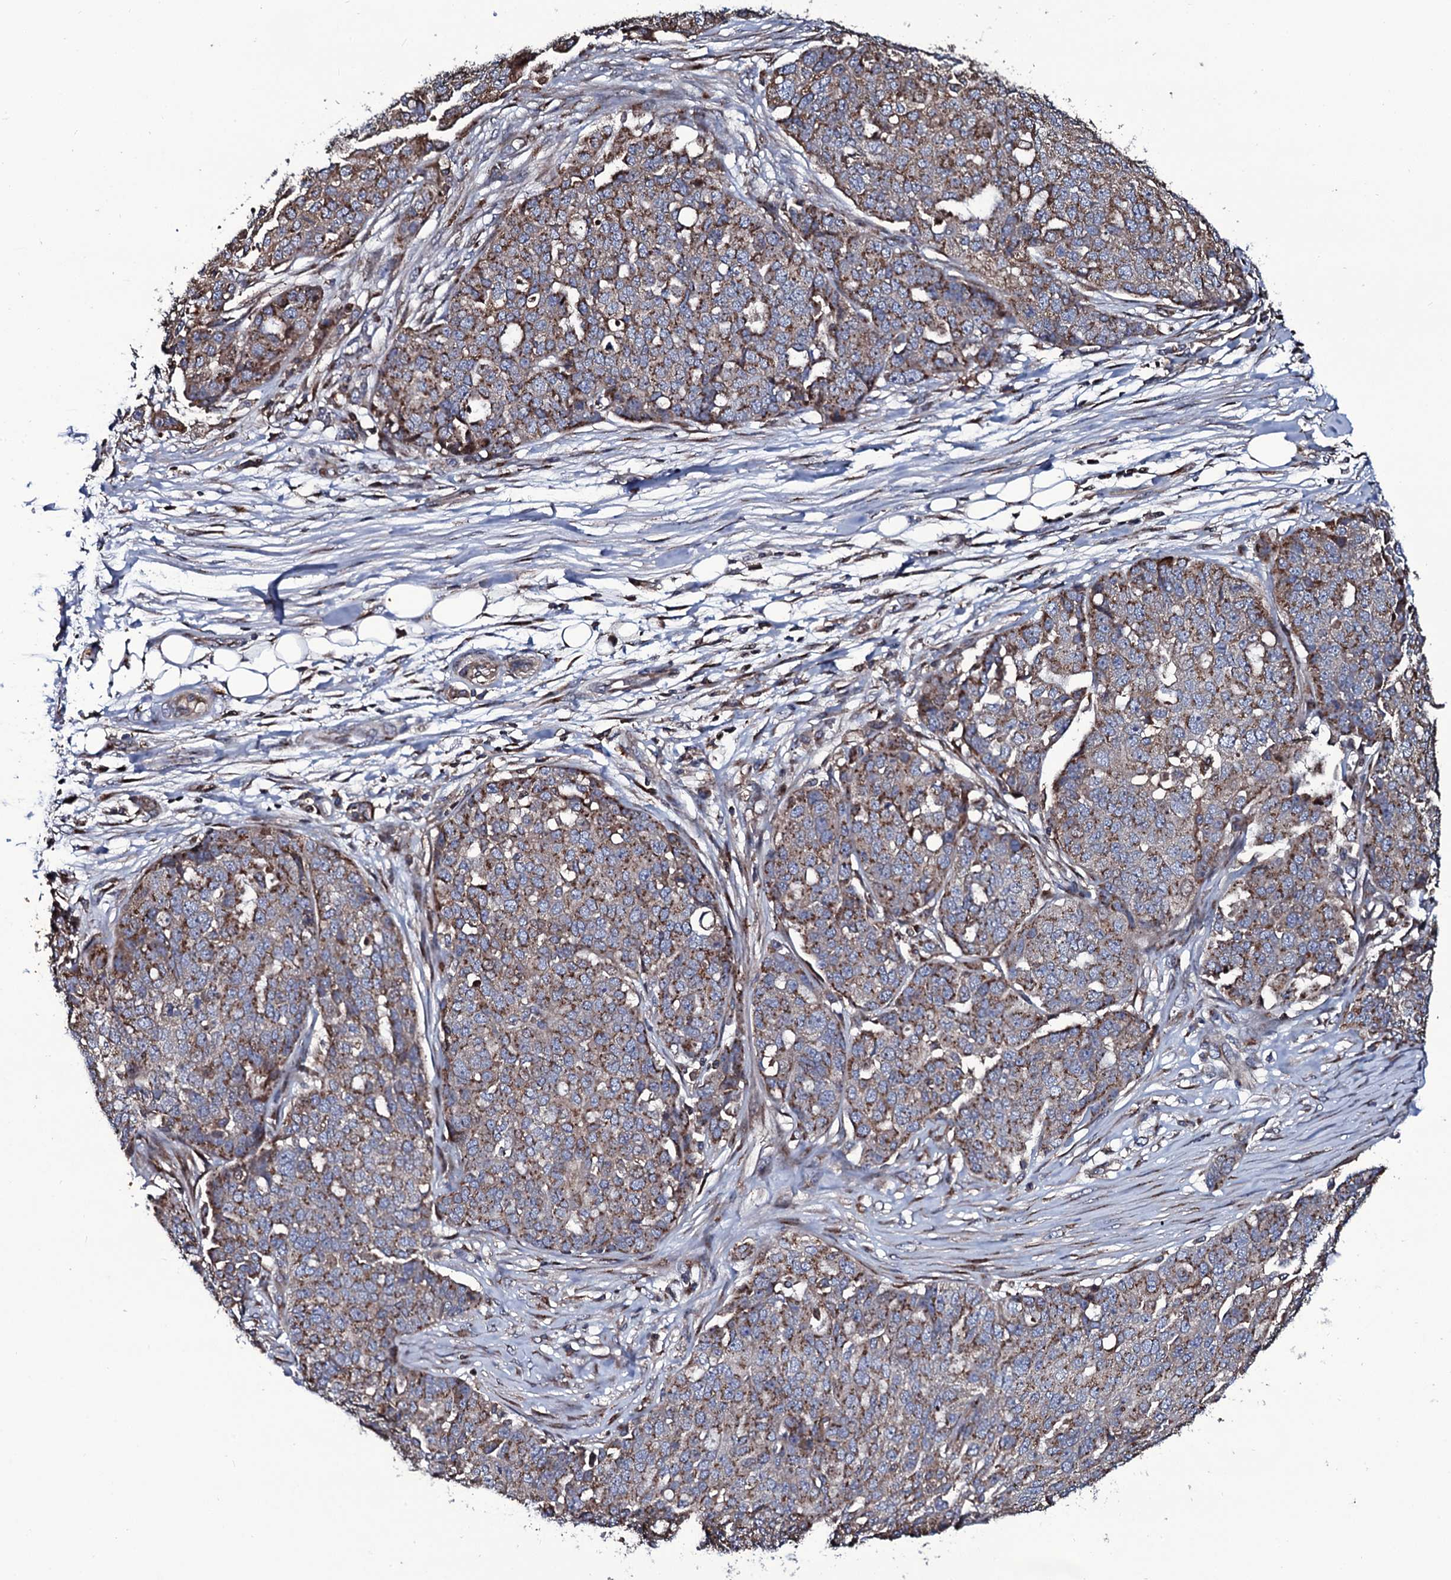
{"staining": {"intensity": "moderate", "quantity": ">75%", "location": "cytoplasmic/membranous"}, "tissue": "ovarian cancer", "cell_type": "Tumor cells", "image_type": "cancer", "snomed": [{"axis": "morphology", "description": "Cystadenocarcinoma, serous, NOS"}, {"axis": "topography", "description": "Soft tissue"}, {"axis": "topography", "description": "Ovary"}], "caption": "A photomicrograph showing moderate cytoplasmic/membranous expression in about >75% of tumor cells in ovarian cancer (serous cystadenocarcinoma), as visualized by brown immunohistochemical staining.", "gene": "PLET1", "patient": {"sex": "female", "age": 57}}